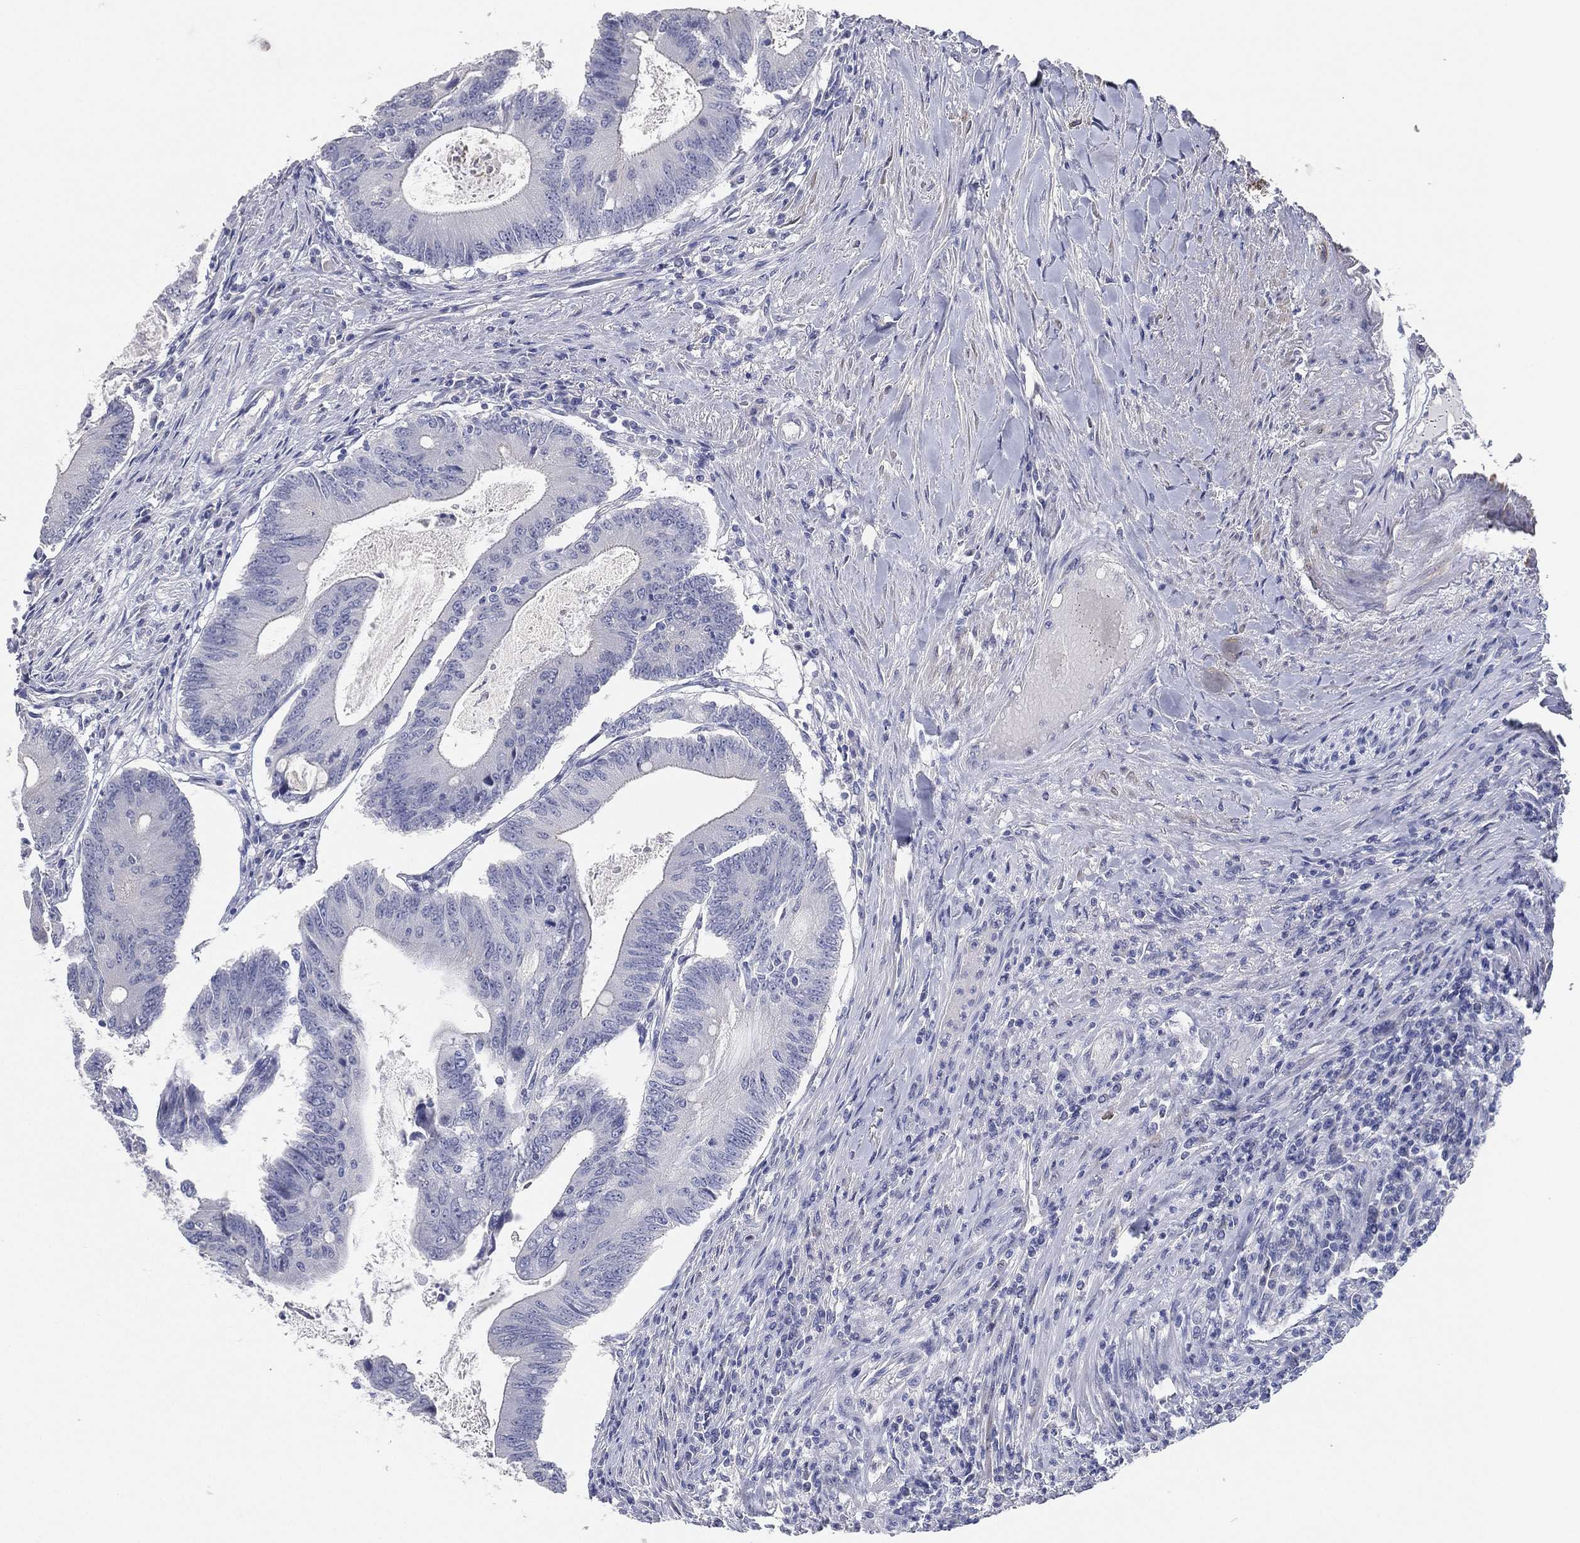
{"staining": {"intensity": "negative", "quantity": "none", "location": "none"}, "tissue": "colorectal cancer", "cell_type": "Tumor cells", "image_type": "cancer", "snomed": [{"axis": "morphology", "description": "Adenocarcinoma, NOS"}, {"axis": "topography", "description": "Colon"}], "caption": "Human colorectal cancer (adenocarcinoma) stained for a protein using immunohistochemistry (IHC) reveals no expression in tumor cells.", "gene": "FAM187B", "patient": {"sex": "female", "age": 70}}